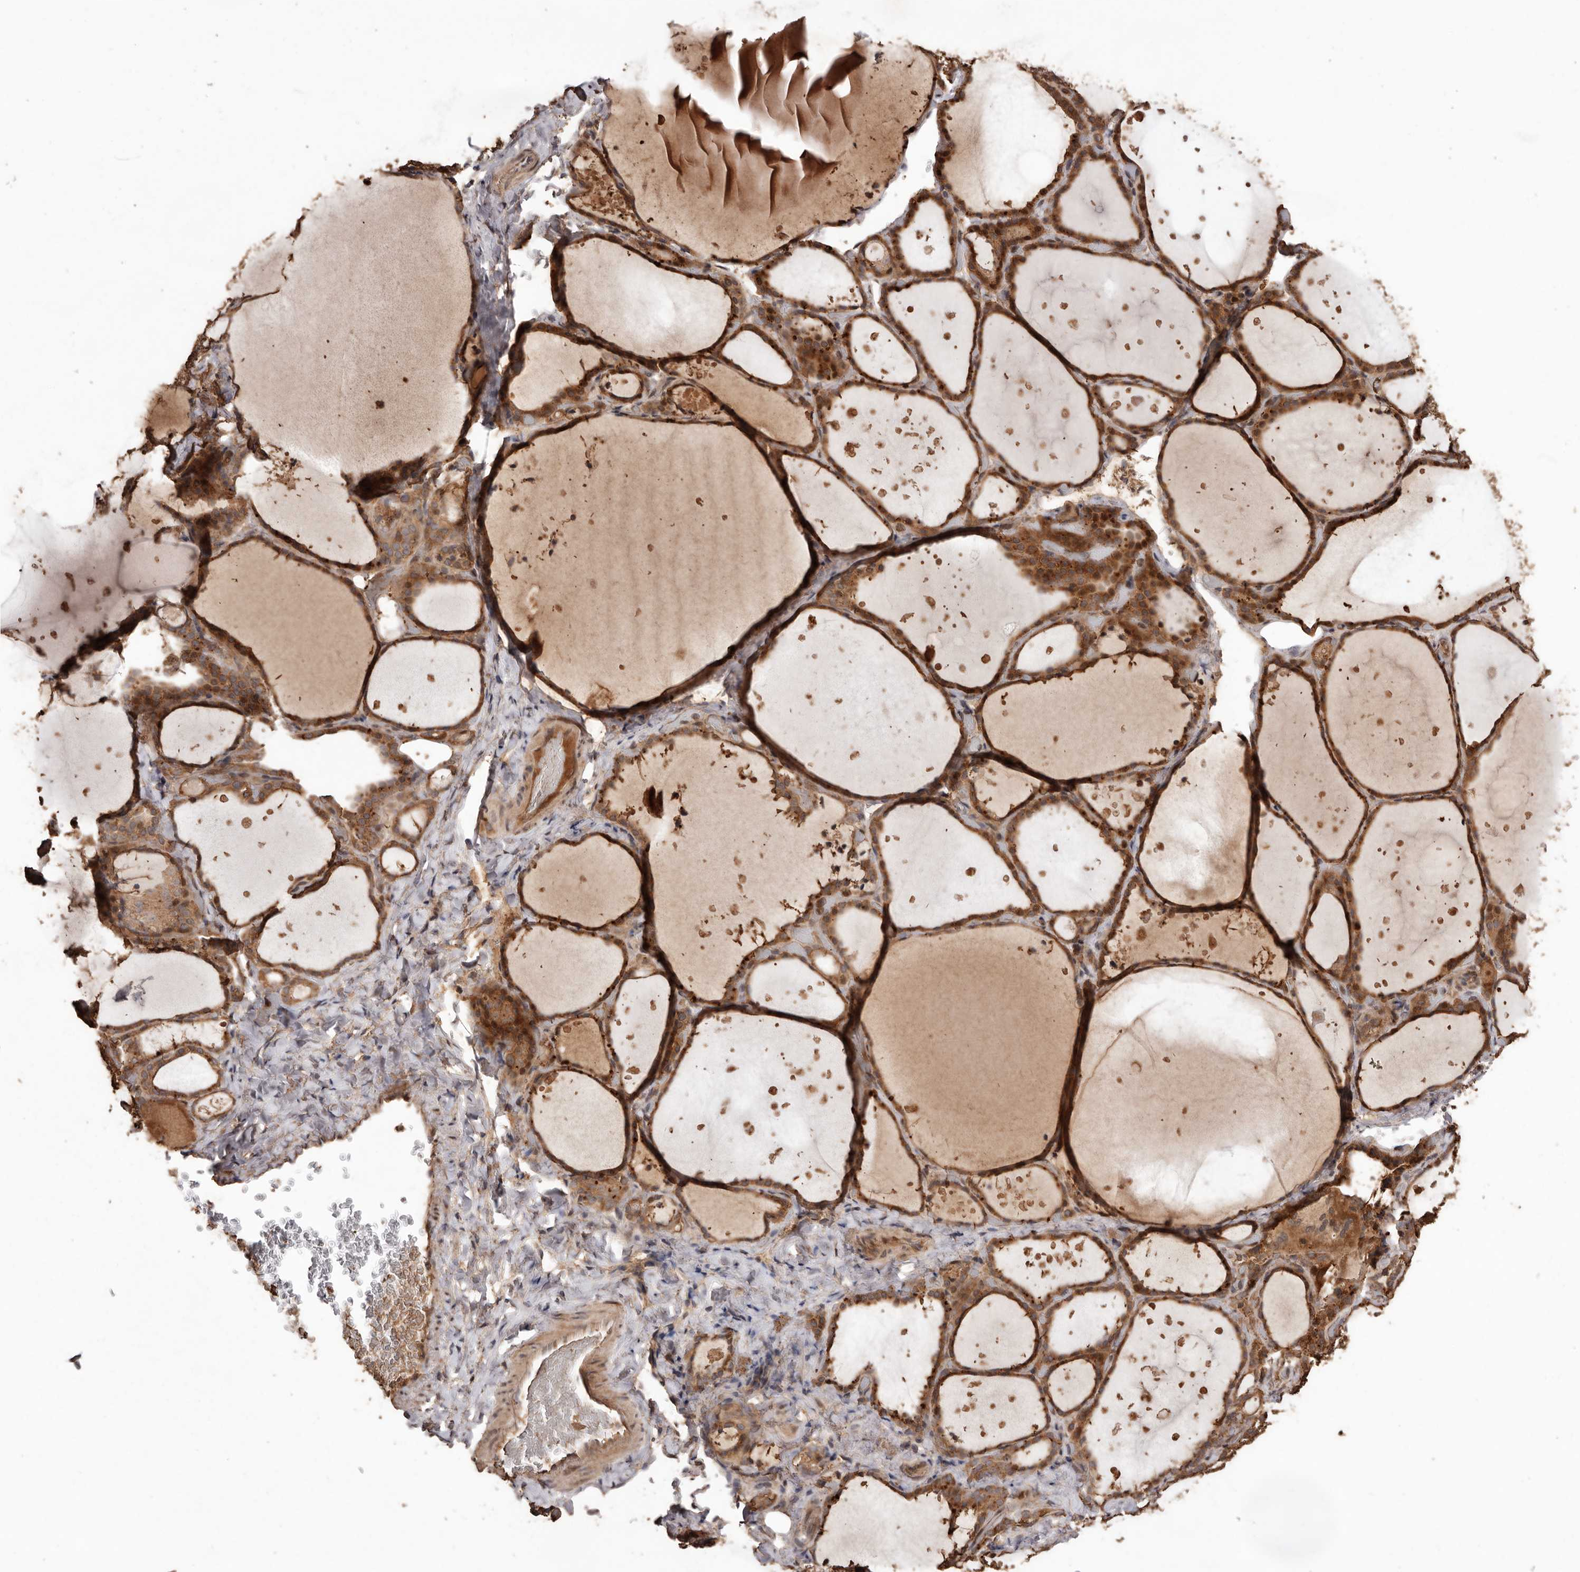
{"staining": {"intensity": "moderate", "quantity": ">75%", "location": "cytoplasmic/membranous"}, "tissue": "thyroid gland", "cell_type": "Glandular cells", "image_type": "normal", "snomed": [{"axis": "morphology", "description": "Normal tissue, NOS"}, {"axis": "topography", "description": "Thyroid gland"}], "caption": "Immunohistochemistry image of normal thyroid gland stained for a protein (brown), which displays medium levels of moderate cytoplasmic/membranous expression in about >75% of glandular cells.", "gene": "RWDD1", "patient": {"sex": "female", "age": 44}}